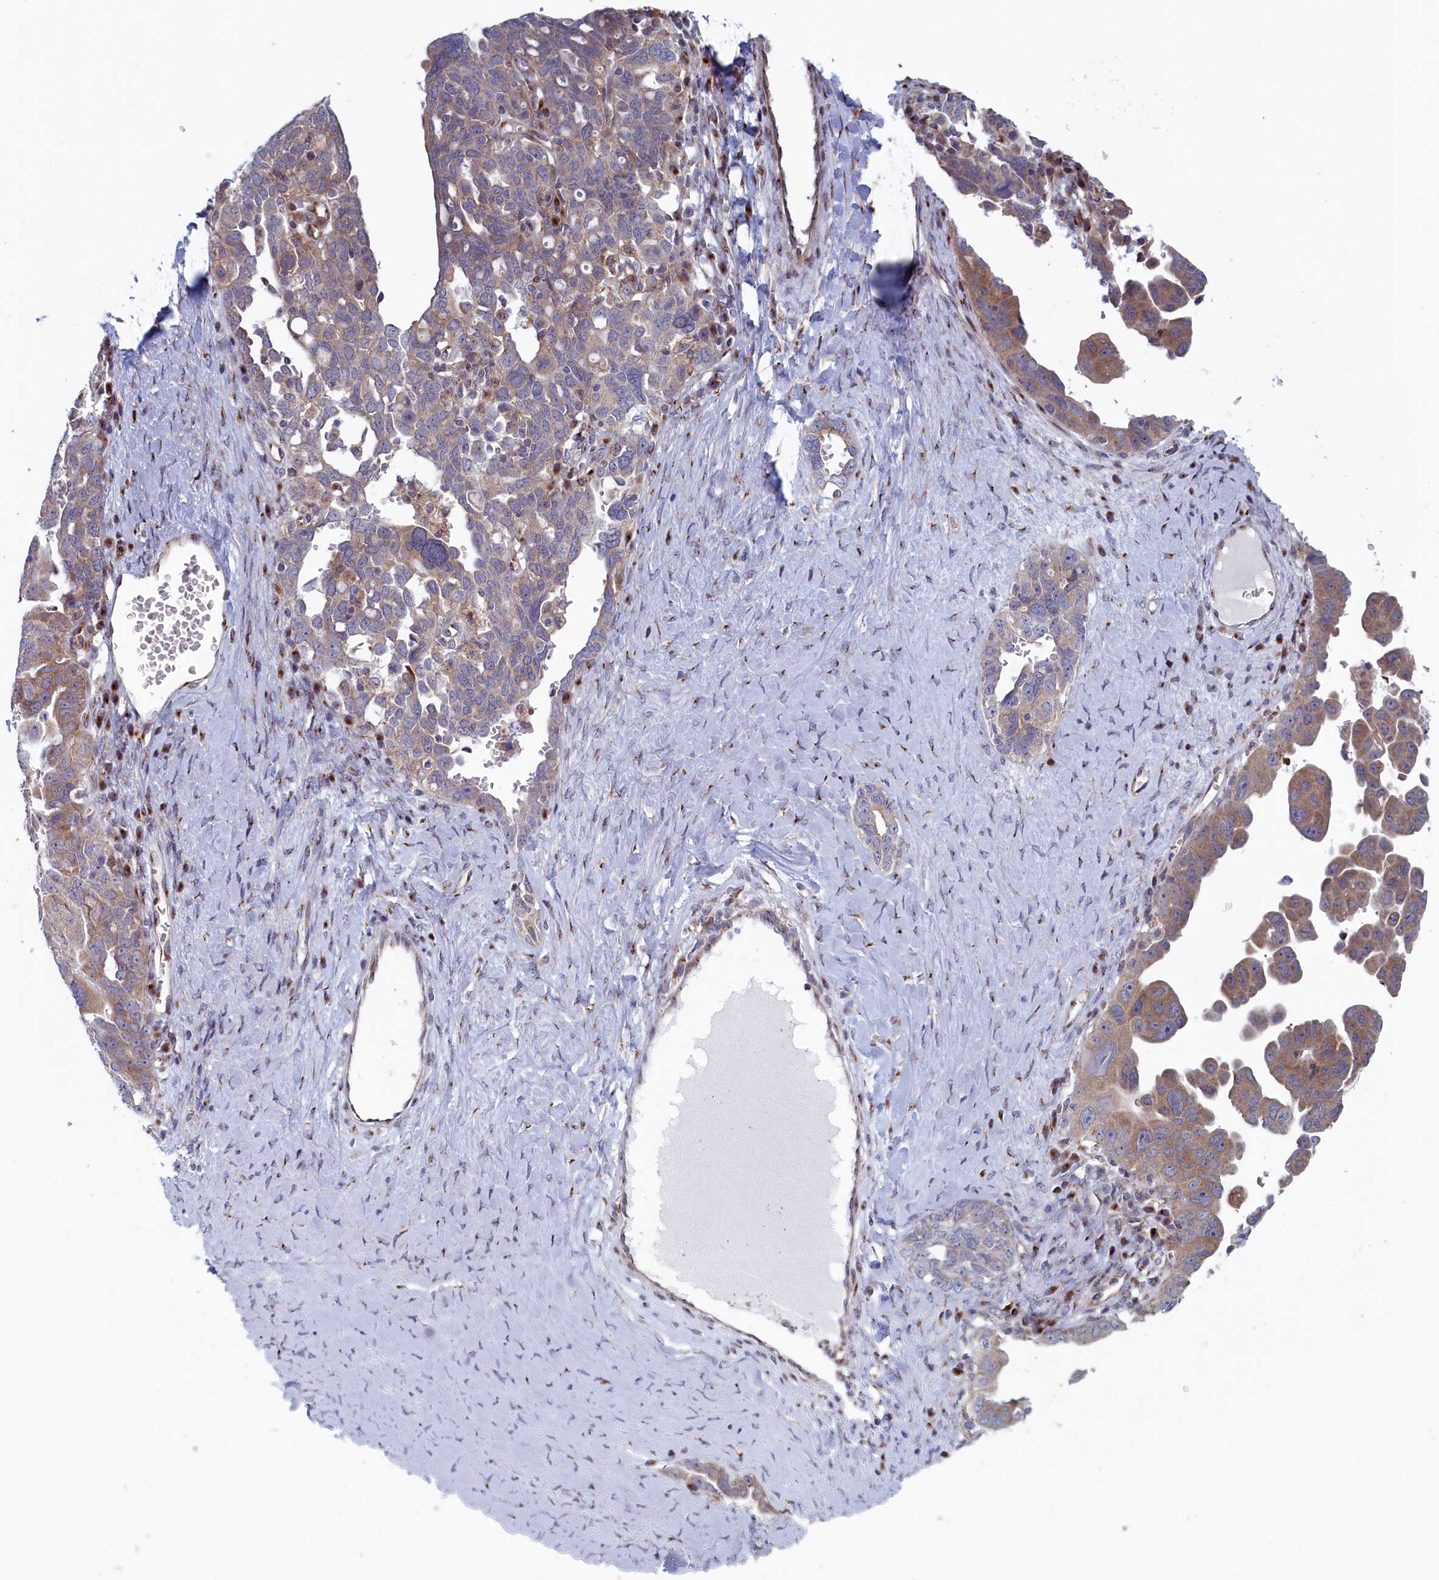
{"staining": {"intensity": "weak", "quantity": "25%-75%", "location": "cytoplasmic/membranous"}, "tissue": "ovarian cancer", "cell_type": "Tumor cells", "image_type": "cancer", "snomed": [{"axis": "morphology", "description": "Carcinoma, endometroid"}, {"axis": "topography", "description": "Ovary"}], "caption": "There is low levels of weak cytoplasmic/membranous staining in tumor cells of ovarian cancer (endometroid carcinoma), as demonstrated by immunohistochemical staining (brown color).", "gene": "MTFMT", "patient": {"sex": "female", "age": 62}}